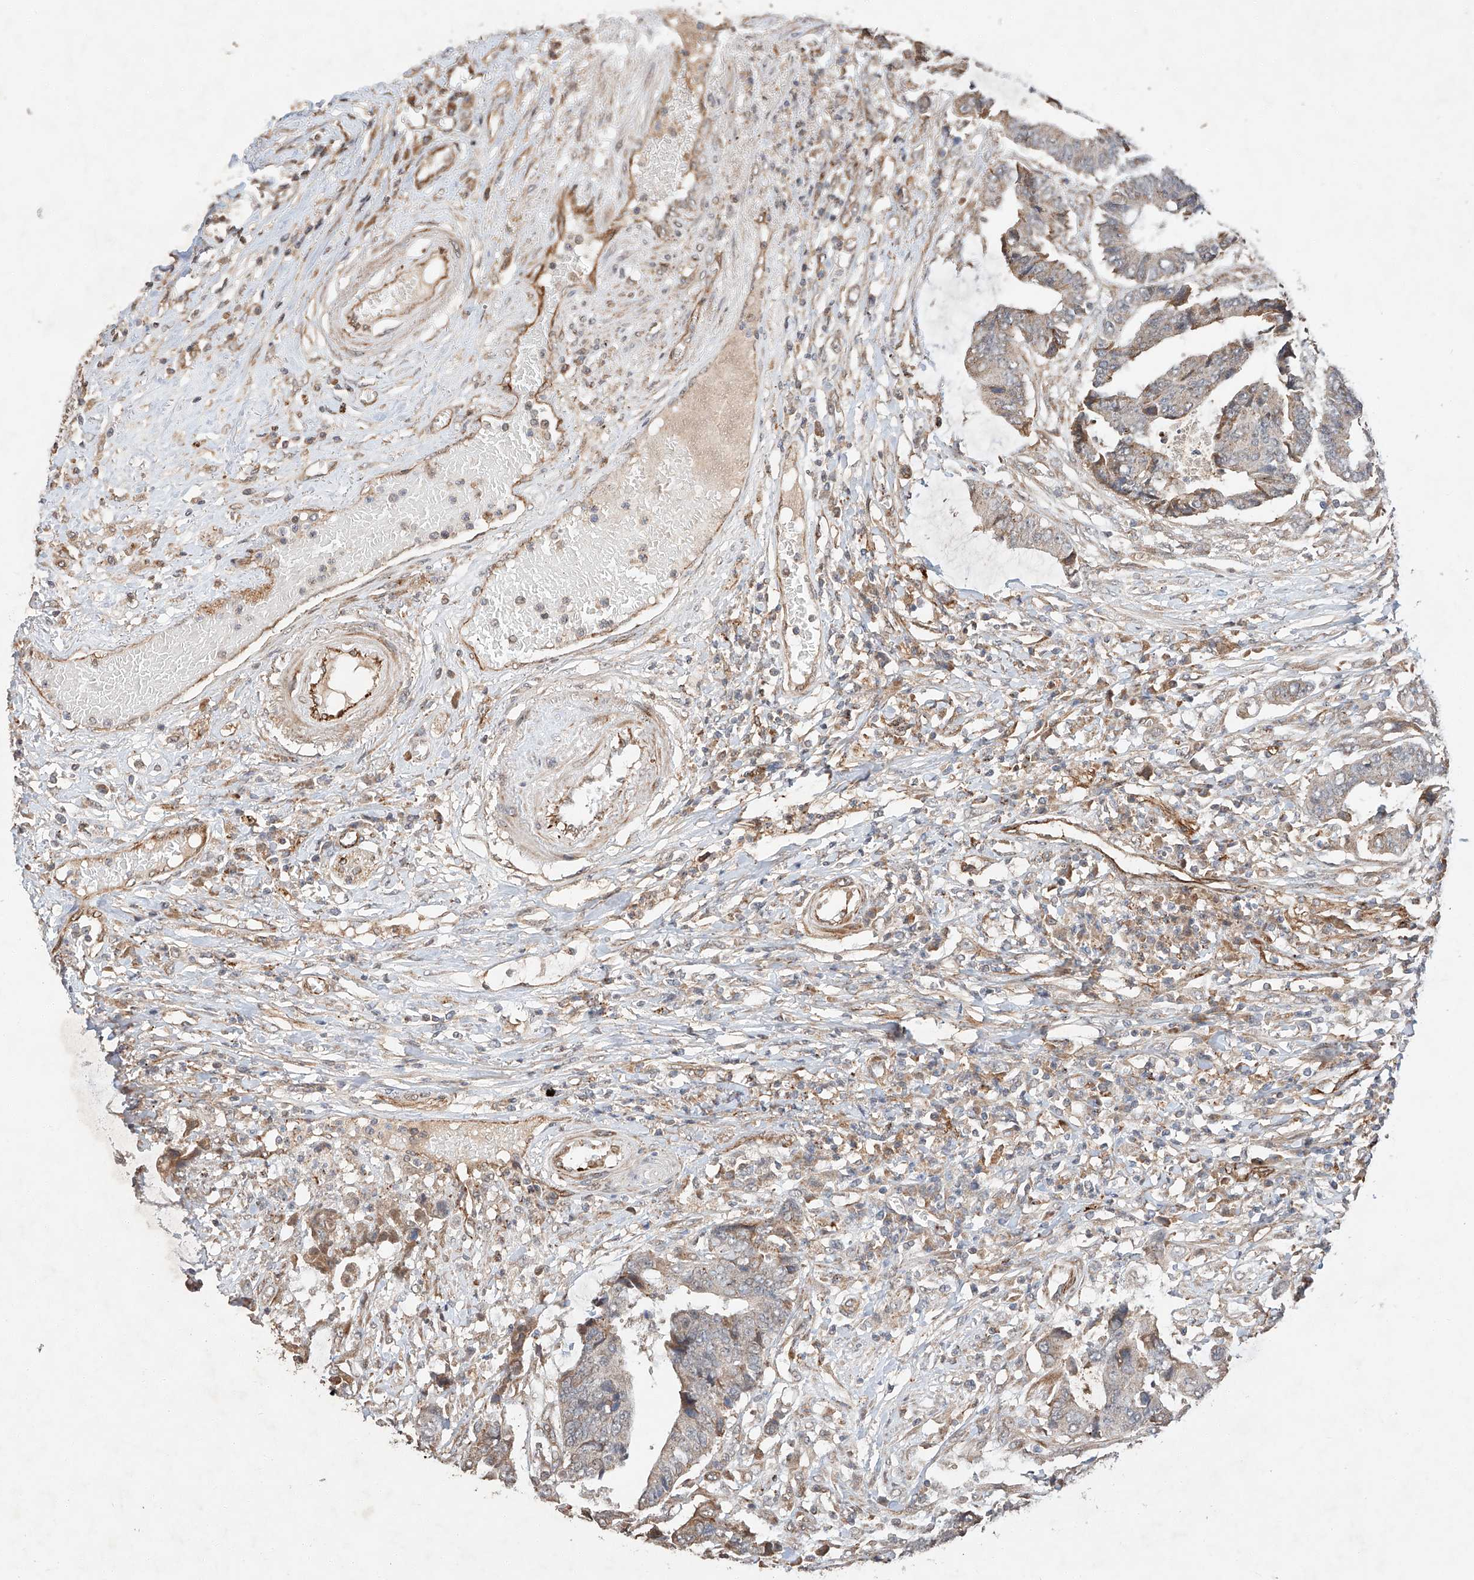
{"staining": {"intensity": "moderate", "quantity": "<25%", "location": "cytoplasmic/membranous"}, "tissue": "colorectal cancer", "cell_type": "Tumor cells", "image_type": "cancer", "snomed": [{"axis": "morphology", "description": "Adenocarcinoma, NOS"}, {"axis": "topography", "description": "Rectum"}], "caption": "The photomicrograph displays staining of colorectal cancer (adenocarcinoma), revealing moderate cytoplasmic/membranous protein staining (brown color) within tumor cells.", "gene": "SUSD6", "patient": {"sex": "male", "age": 84}}